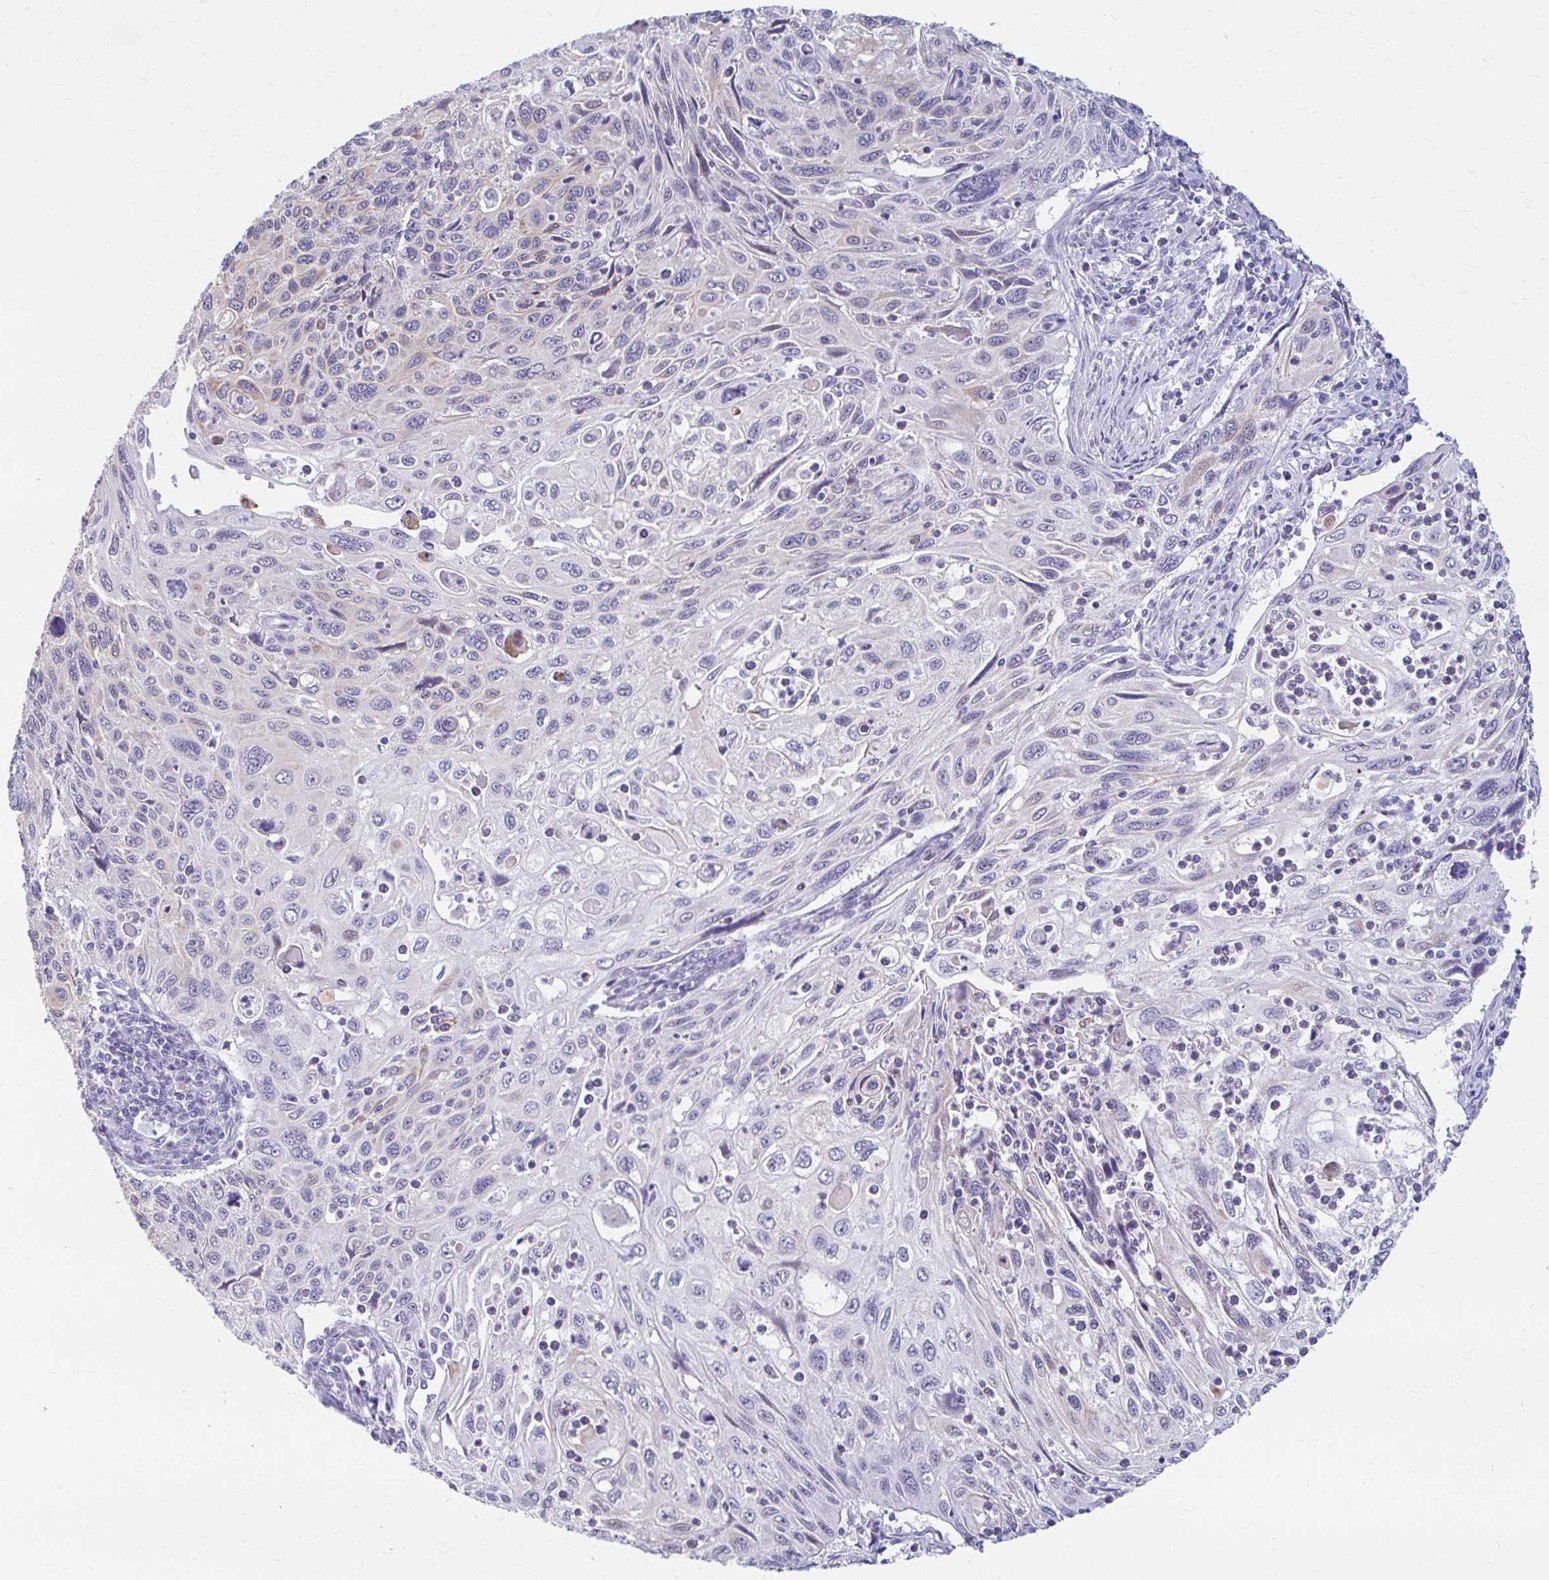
{"staining": {"intensity": "weak", "quantity": "<25%", "location": "cytoplasmic/membranous"}, "tissue": "cervical cancer", "cell_type": "Tumor cells", "image_type": "cancer", "snomed": [{"axis": "morphology", "description": "Squamous cell carcinoma, NOS"}, {"axis": "topography", "description": "Cervix"}], "caption": "Immunohistochemistry image of cervical cancer stained for a protein (brown), which exhibits no staining in tumor cells. (Brightfield microscopy of DAB (3,3'-diaminobenzidine) immunohistochemistry at high magnification).", "gene": "RGS16", "patient": {"sex": "female", "age": 70}}